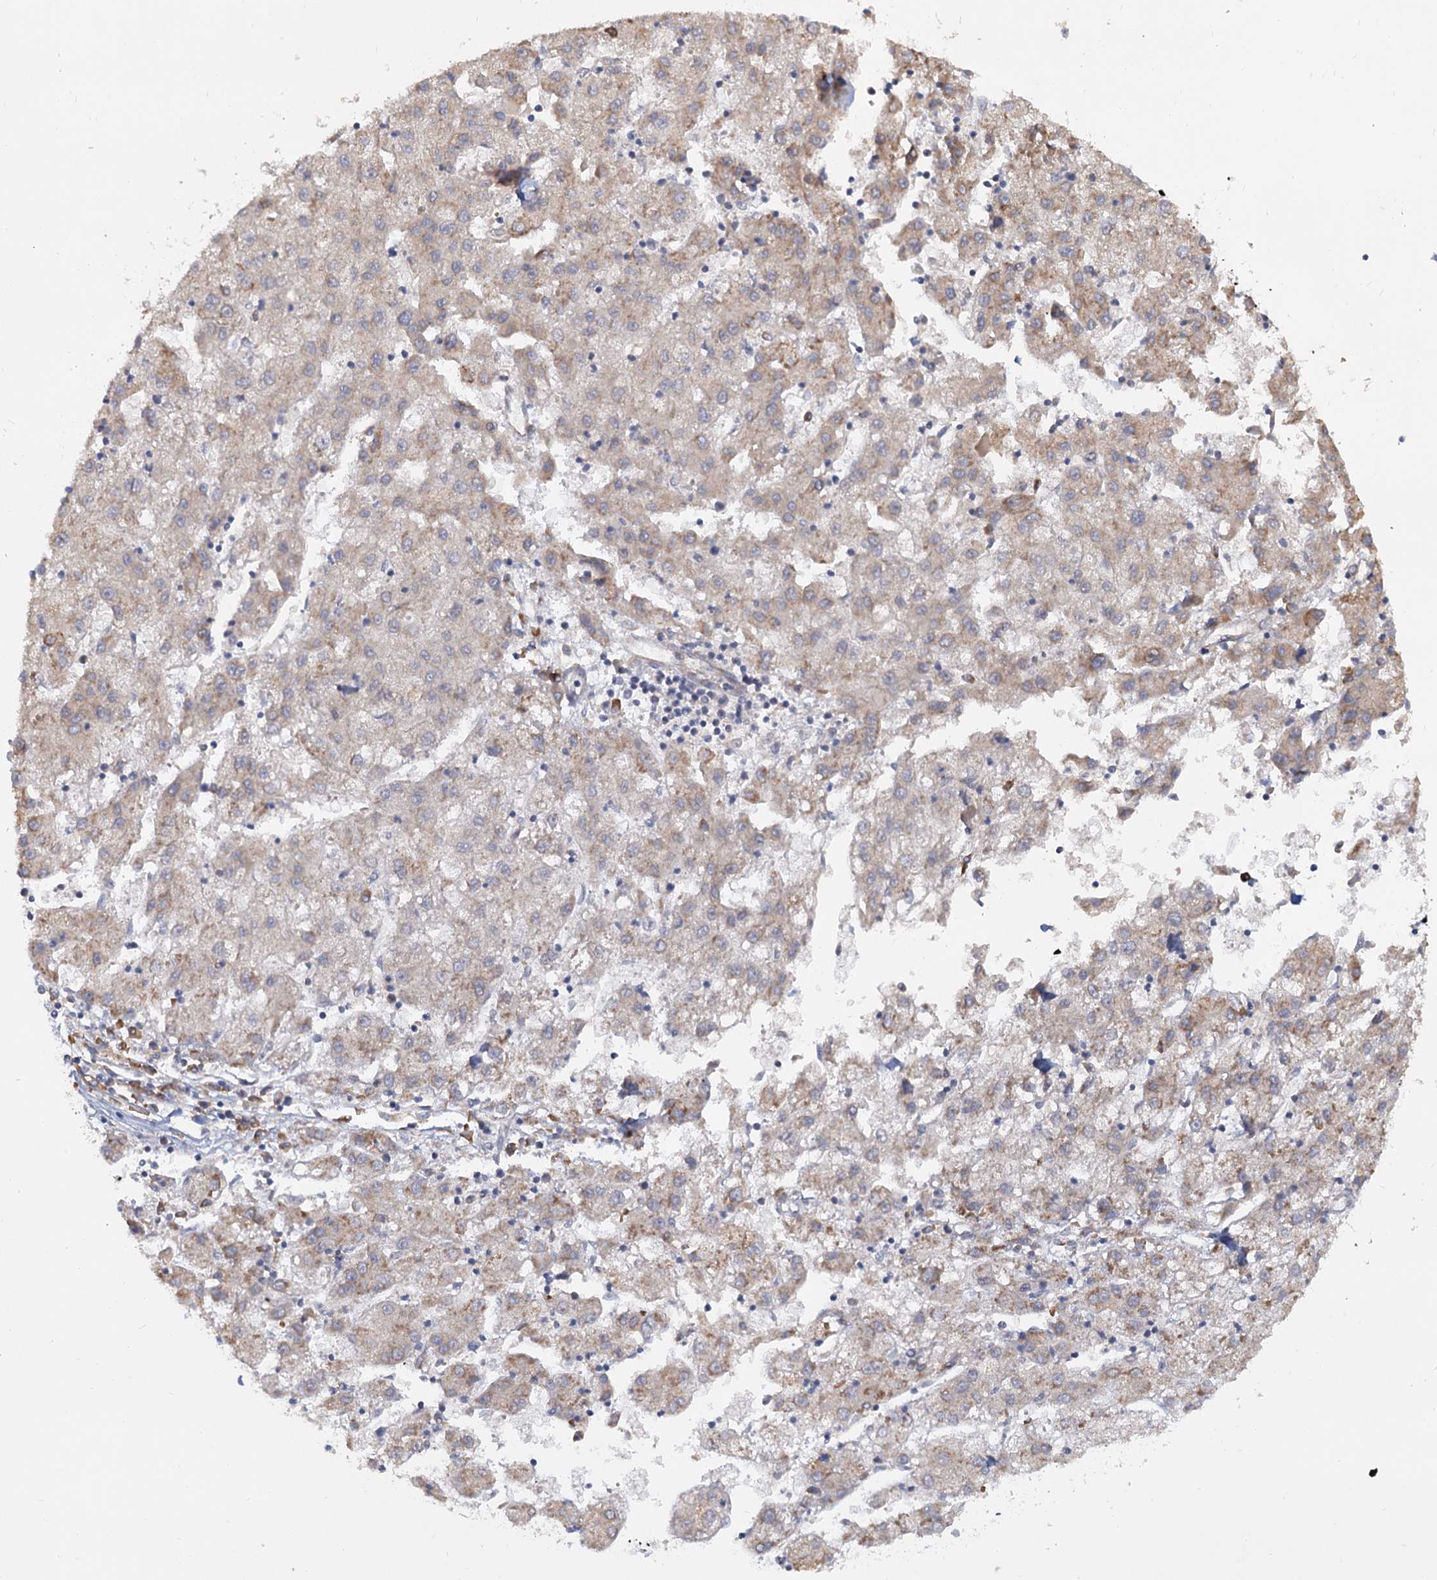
{"staining": {"intensity": "weak", "quantity": "25%-75%", "location": "cytoplasmic/membranous"}, "tissue": "liver cancer", "cell_type": "Tumor cells", "image_type": "cancer", "snomed": [{"axis": "morphology", "description": "Carcinoma, Hepatocellular, NOS"}, {"axis": "topography", "description": "Liver"}], "caption": "This is a photomicrograph of immunohistochemistry staining of hepatocellular carcinoma (liver), which shows weak expression in the cytoplasmic/membranous of tumor cells.", "gene": "LRRC51", "patient": {"sex": "male", "age": 72}}